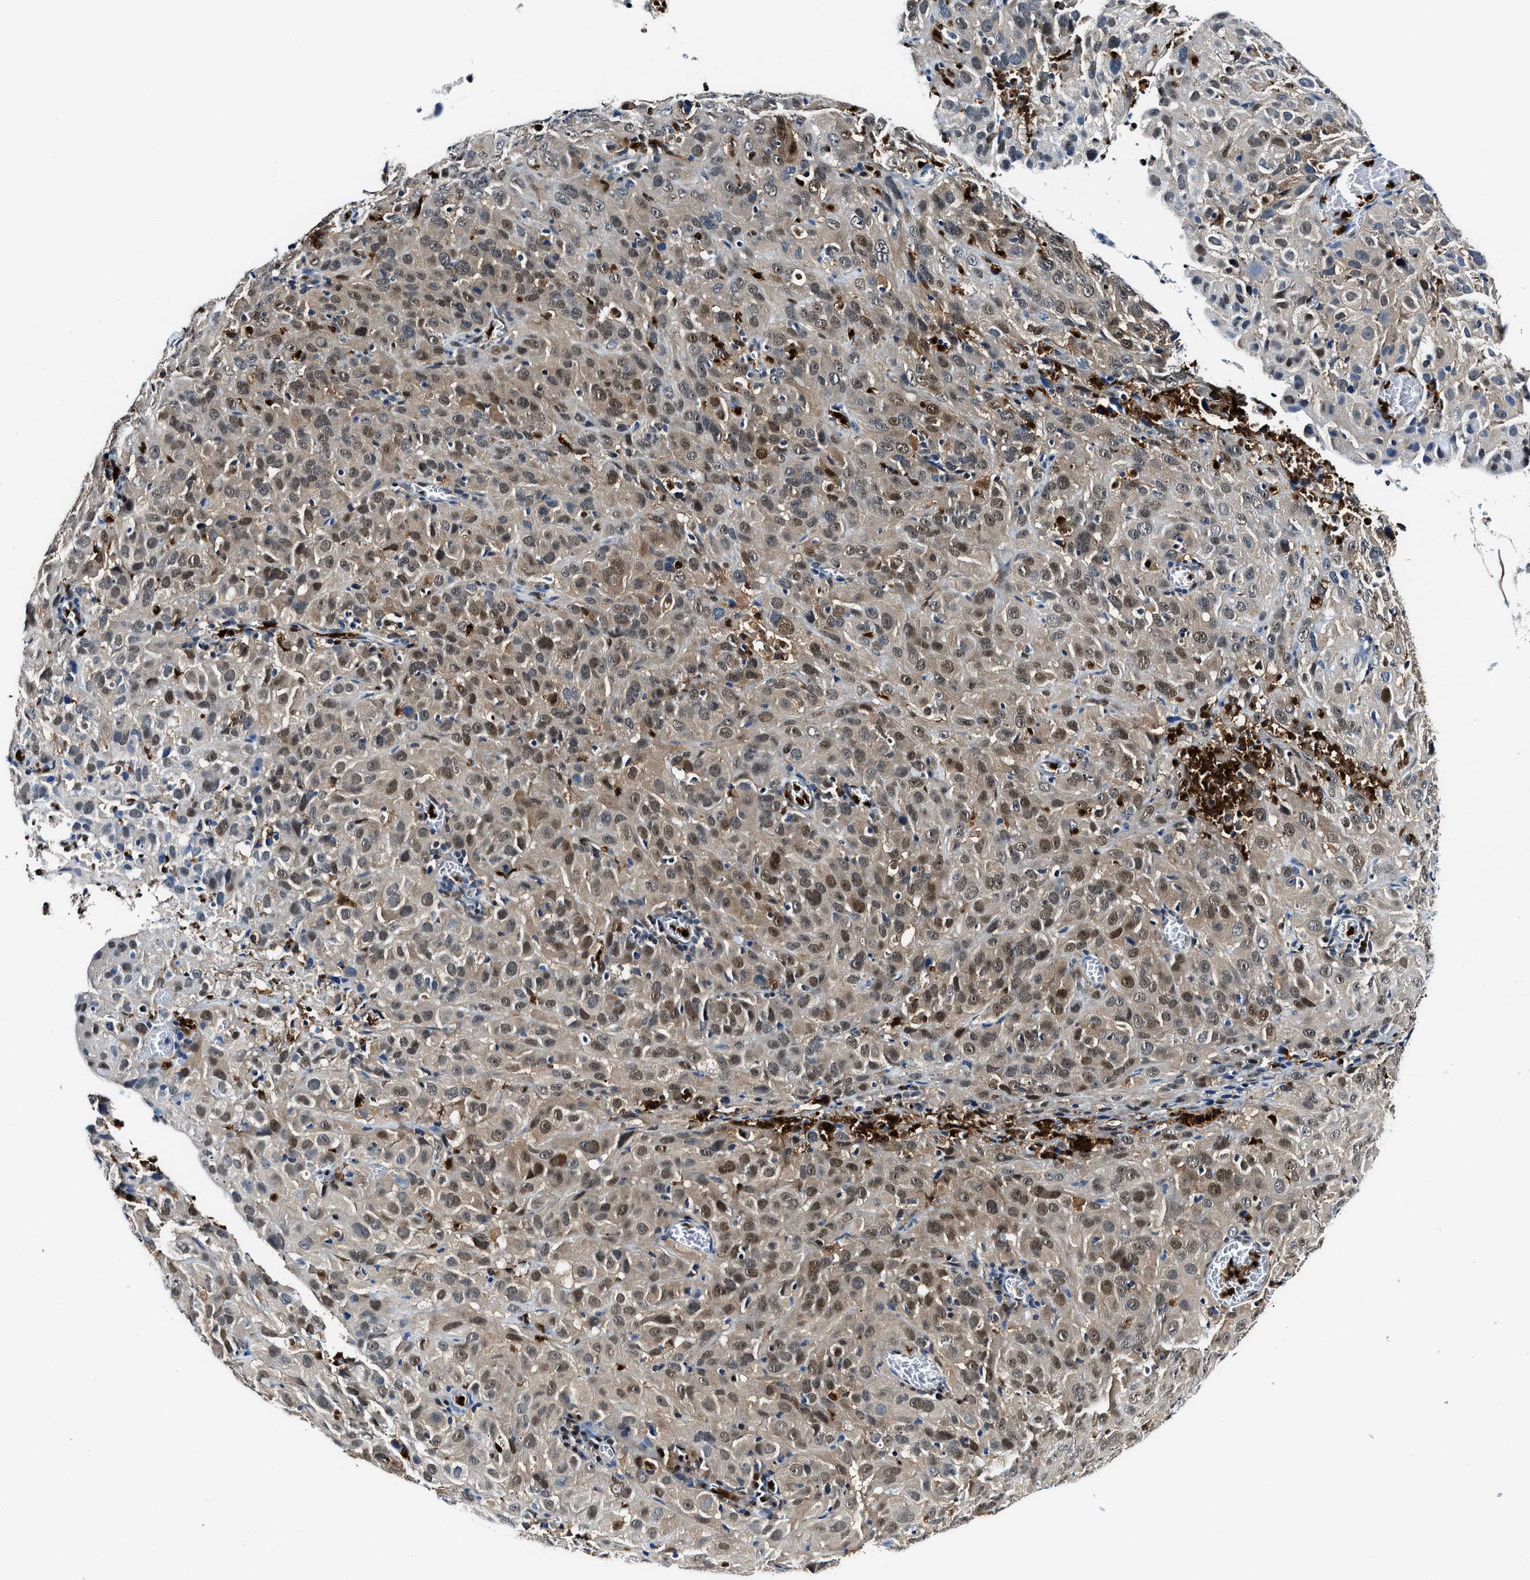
{"staining": {"intensity": "moderate", "quantity": ">75%", "location": "cytoplasmic/membranous,nuclear"}, "tissue": "cervical cancer", "cell_type": "Tumor cells", "image_type": "cancer", "snomed": [{"axis": "morphology", "description": "Squamous cell carcinoma, NOS"}, {"axis": "topography", "description": "Cervix"}], "caption": "This micrograph reveals cervical cancer (squamous cell carcinoma) stained with immunohistochemistry (IHC) to label a protein in brown. The cytoplasmic/membranous and nuclear of tumor cells show moderate positivity for the protein. Nuclei are counter-stained blue.", "gene": "LTA4H", "patient": {"sex": "female", "age": 32}}